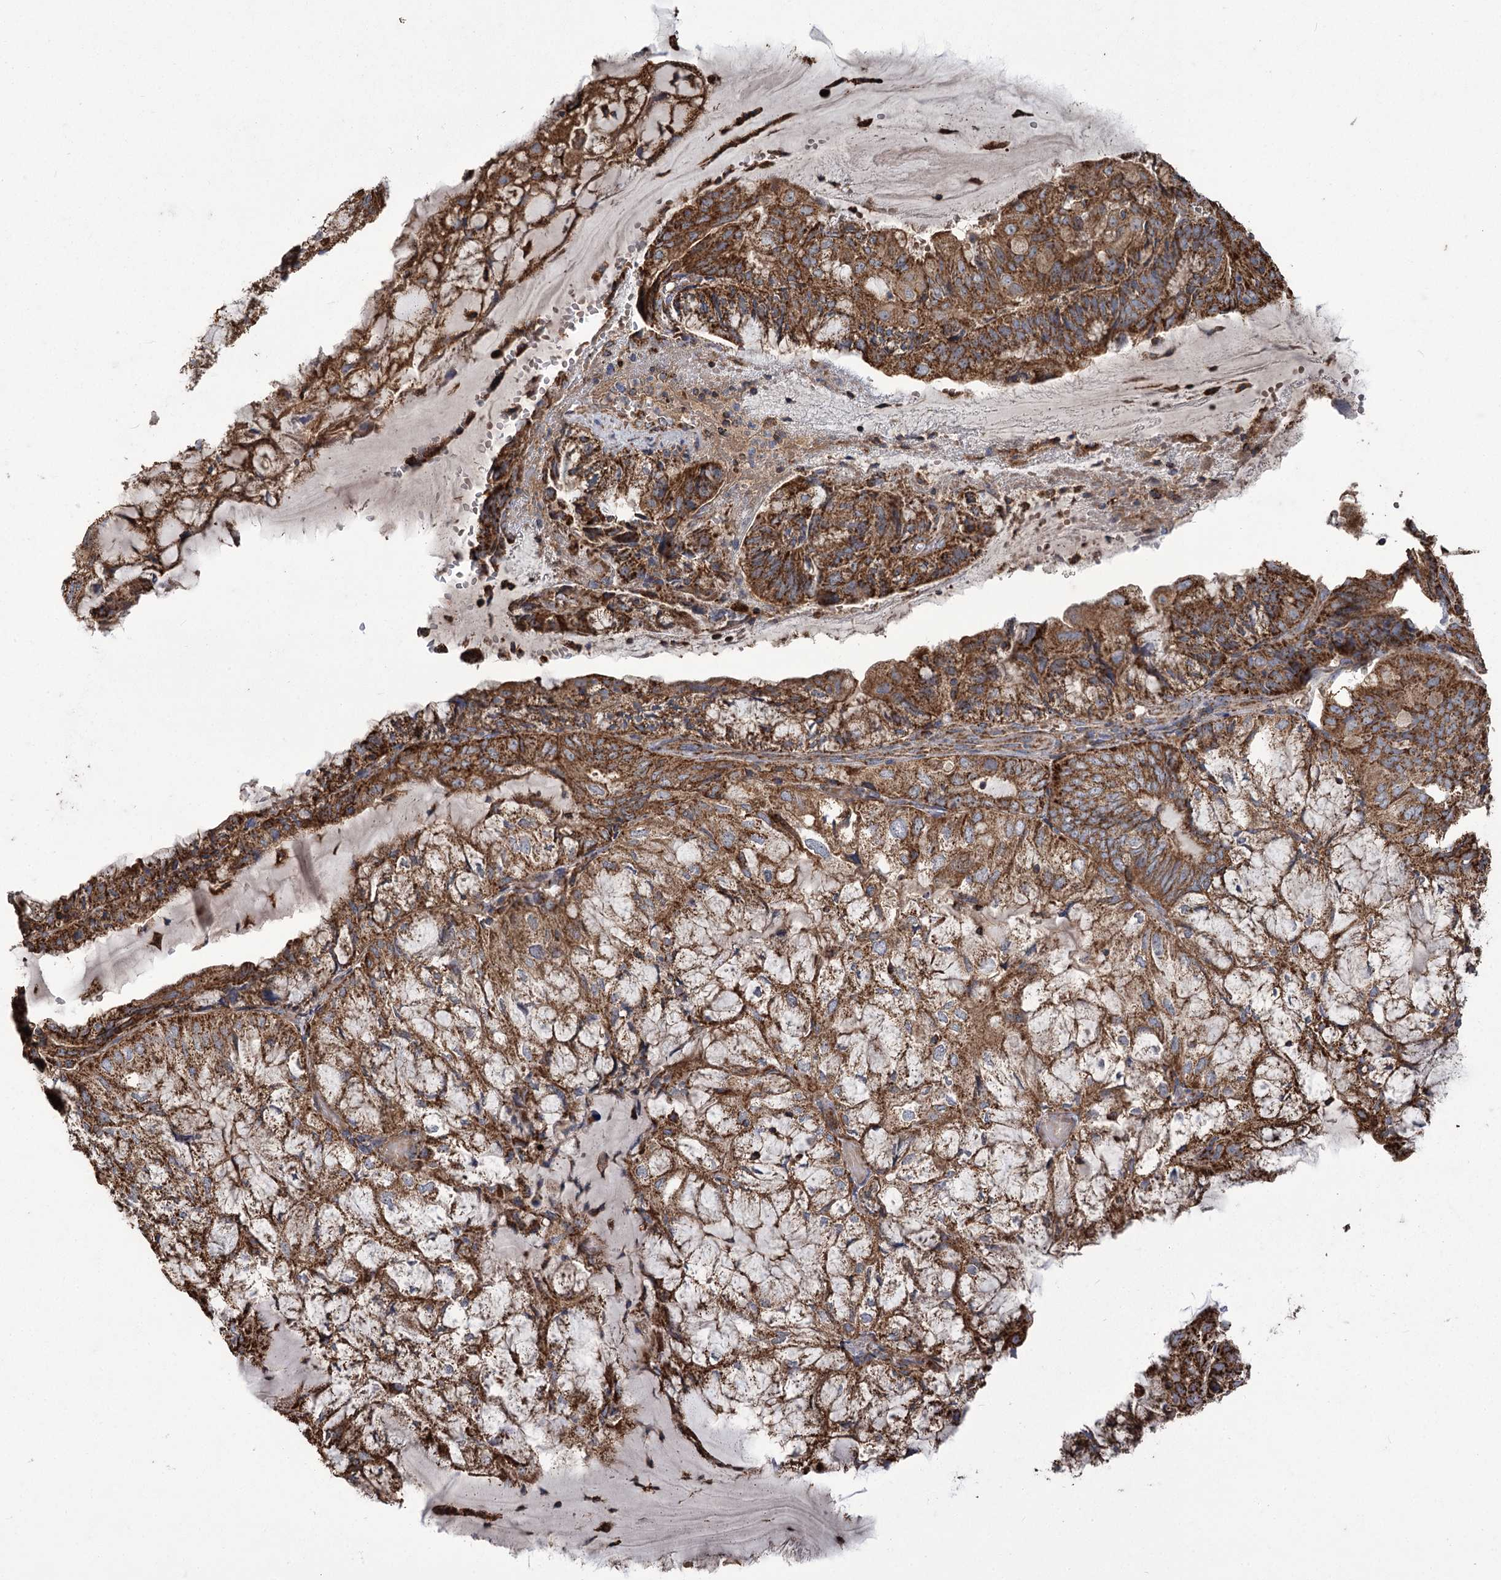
{"staining": {"intensity": "strong", "quantity": ">75%", "location": "cytoplasmic/membranous"}, "tissue": "endometrial cancer", "cell_type": "Tumor cells", "image_type": "cancer", "snomed": [{"axis": "morphology", "description": "Adenocarcinoma, NOS"}, {"axis": "topography", "description": "Endometrium"}], "caption": "Immunohistochemical staining of human endometrial cancer reveals high levels of strong cytoplasmic/membranous protein expression in approximately >75% of tumor cells.", "gene": "CARD19", "patient": {"sex": "female", "age": 81}}